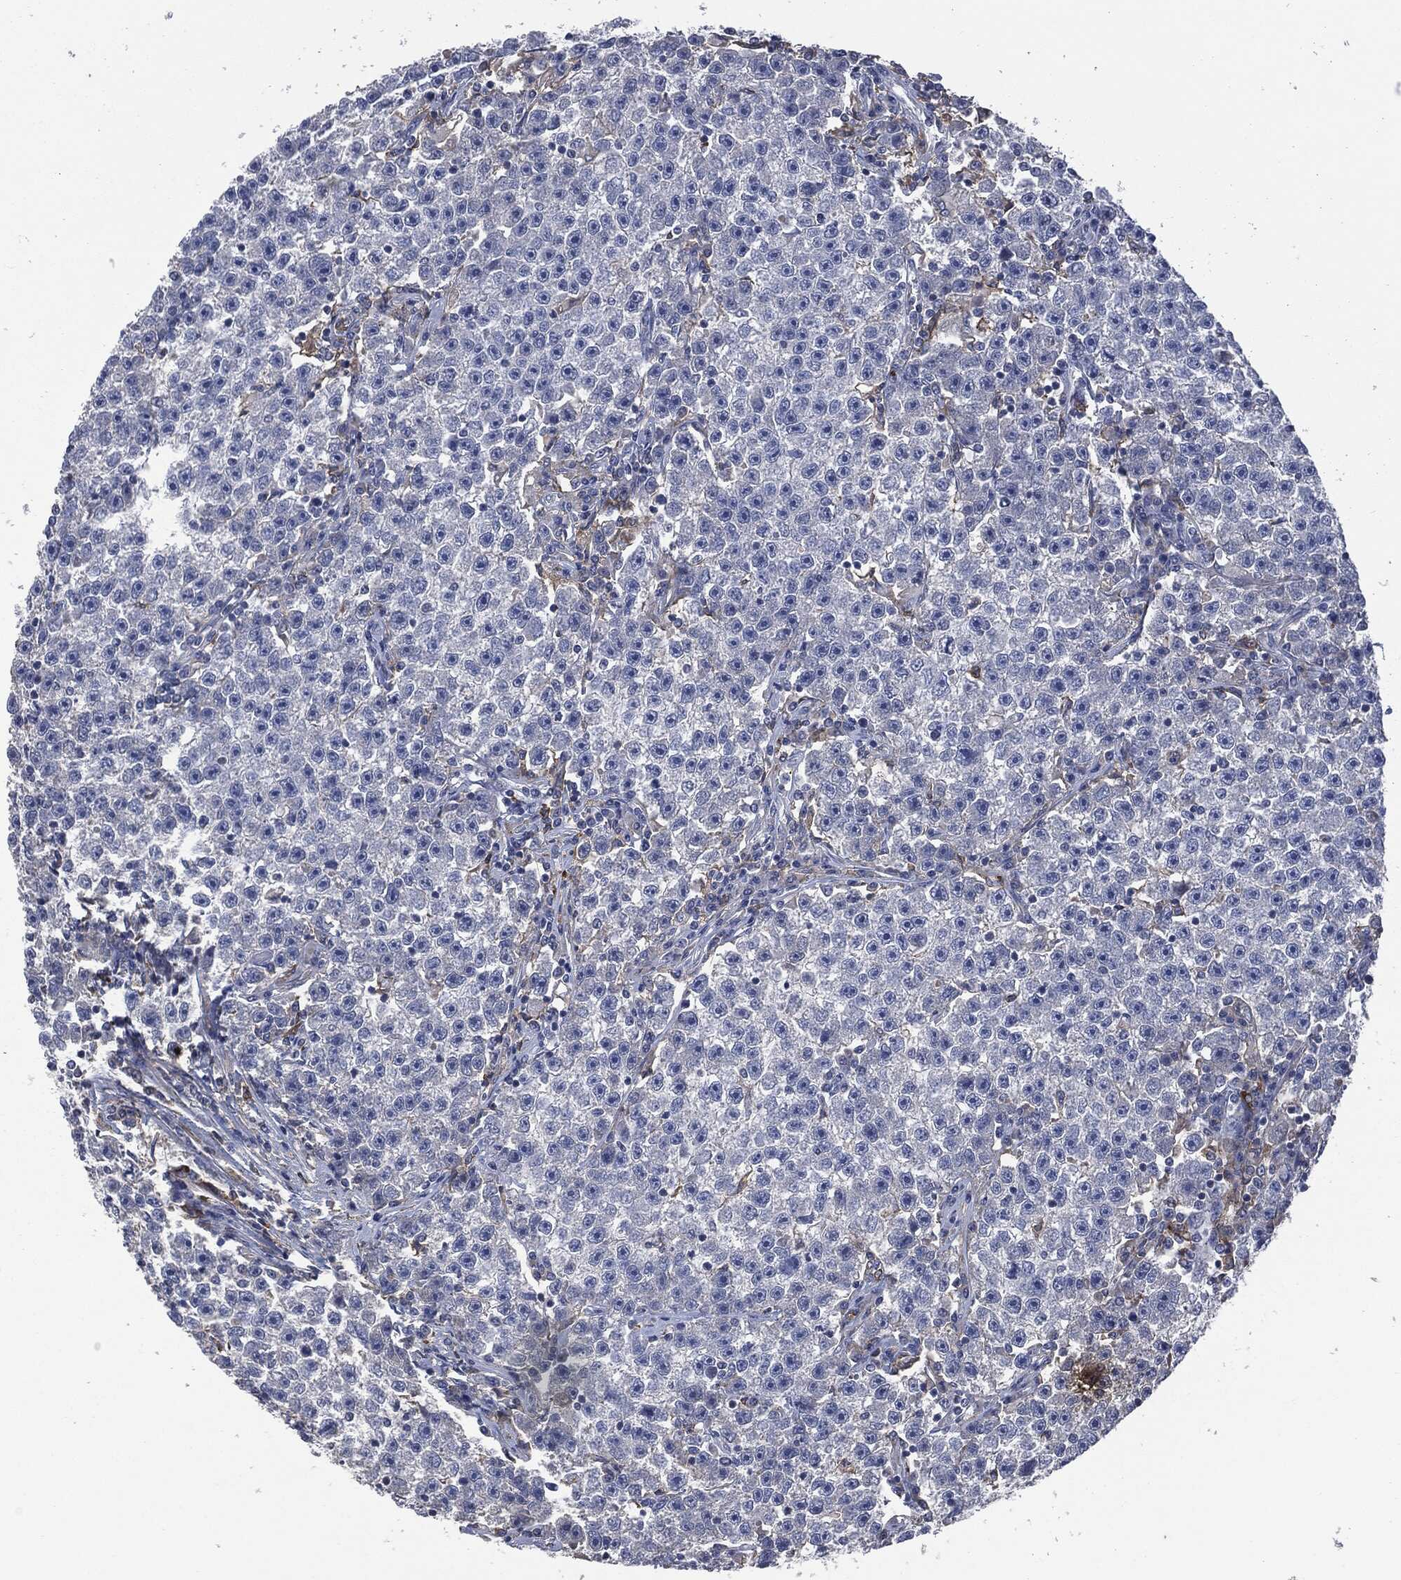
{"staining": {"intensity": "negative", "quantity": "none", "location": "none"}, "tissue": "testis cancer", "cell_type": "Tumor cells", "image_type": "cancer", "snomed": [{"axis": "morphology", "description": "Seminoma, NOS"}, {"axis": "topography", "description": "Testis"}], "caption": "Immunohistochemical staining of testis seminoma exhibits no significant expression in tumor cells.", "gene": "CD33", "patient": {"sex": "male", "age": 22}}